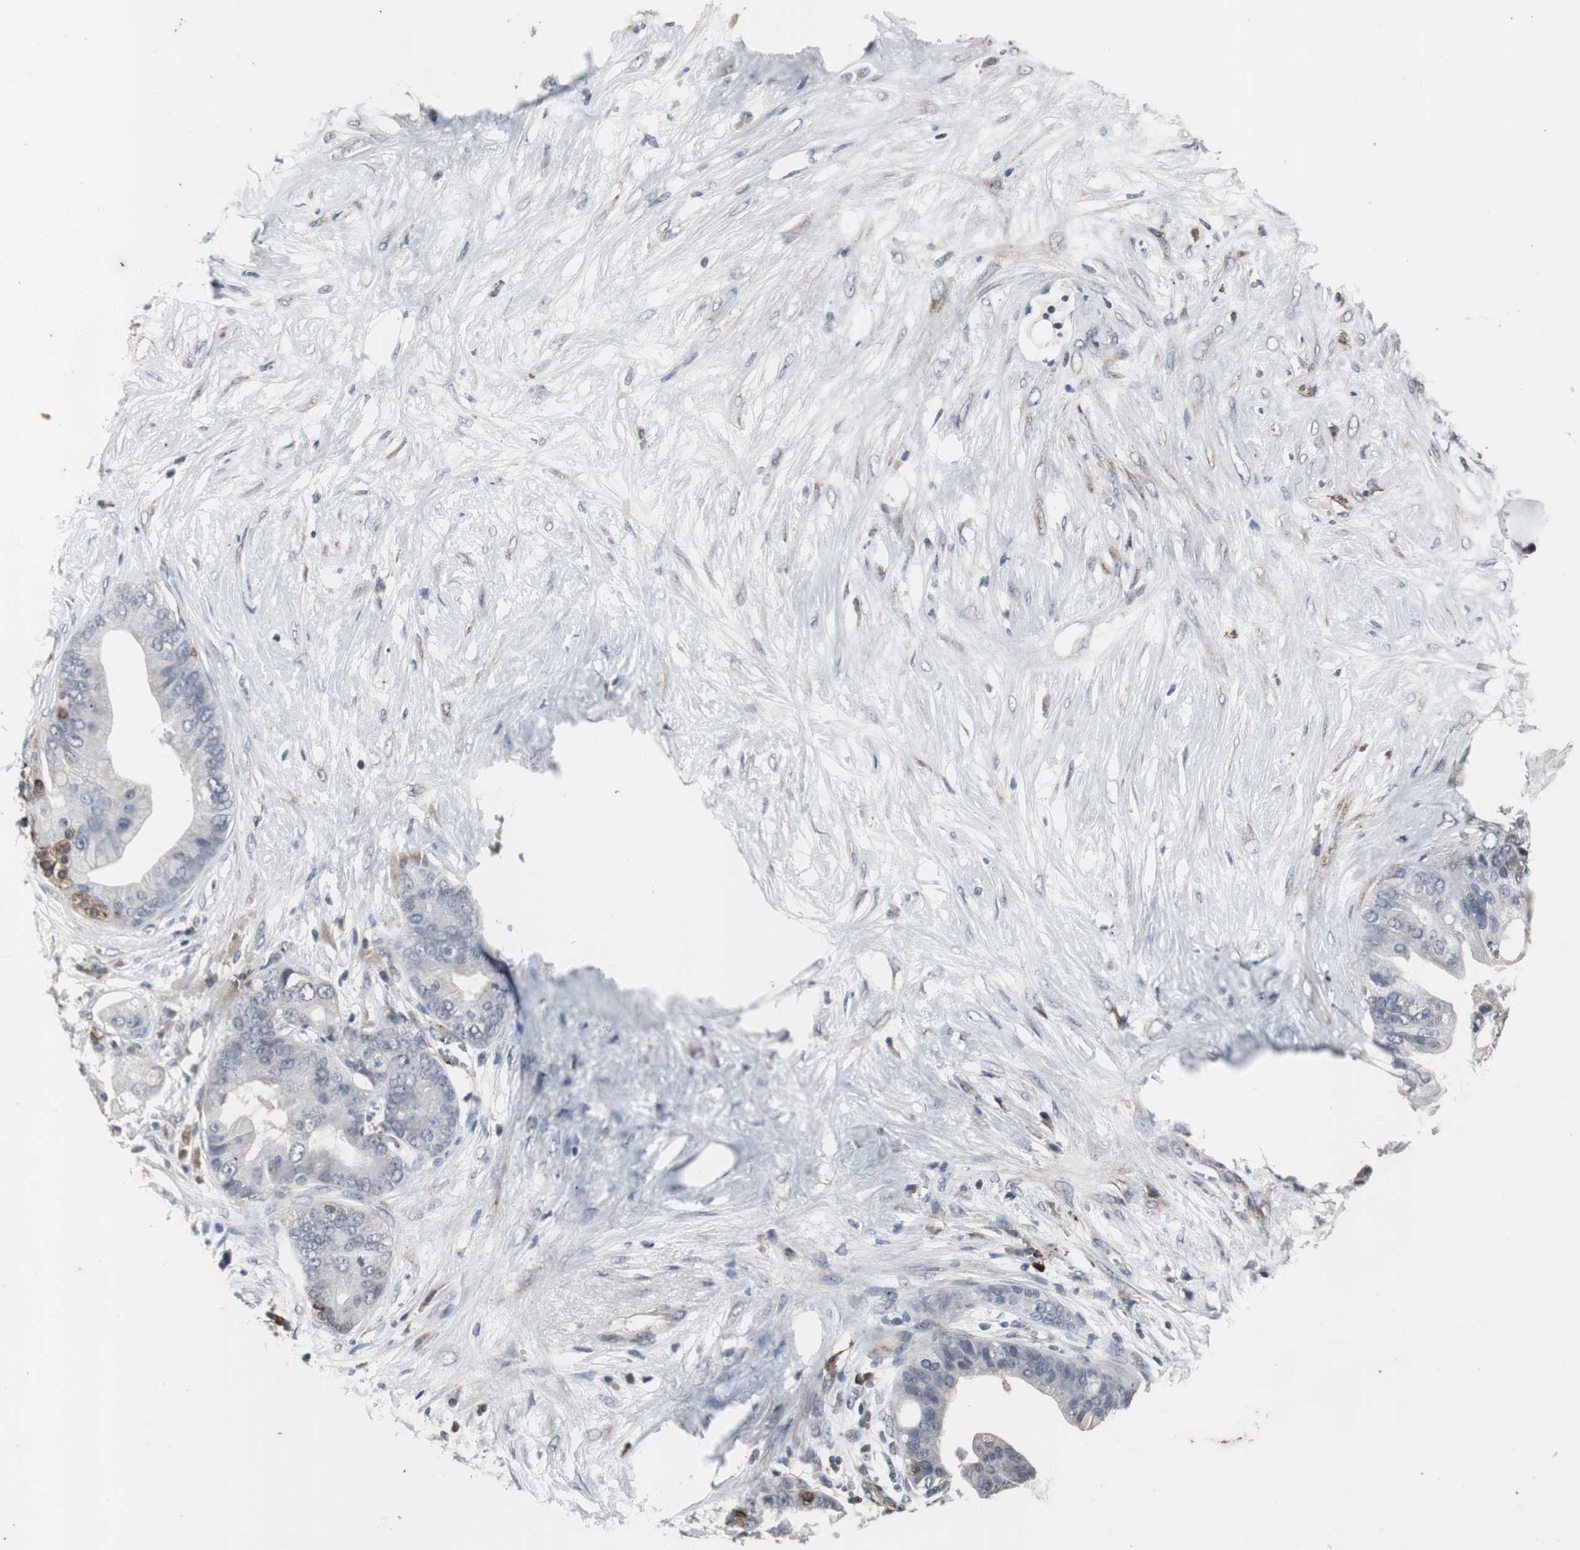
{"staining": {"intensity": "negative", "quantity": "none", "location": "none"}, "tissue": "pancreatic cancer", "cell_type": "Tumor cells", "image_type": "cancer", "snomed": [{"axis": "morphology", "description": "Adenocarcinoma, NOS"}, {"axis": "topography", "description": "Pancreas"}], "caption": "An immunohistochemistry (IHC) micrograph of adenocarcinoma (pancreatic) is shown. There is no staining in tumor cells of adenocarcinoma (pancreatic). (Immunohistochemistry (ihc), brightfield microscopy, high magnification).", "gene": "CRADD", "patient": {"sex": "female", "age": 75}}